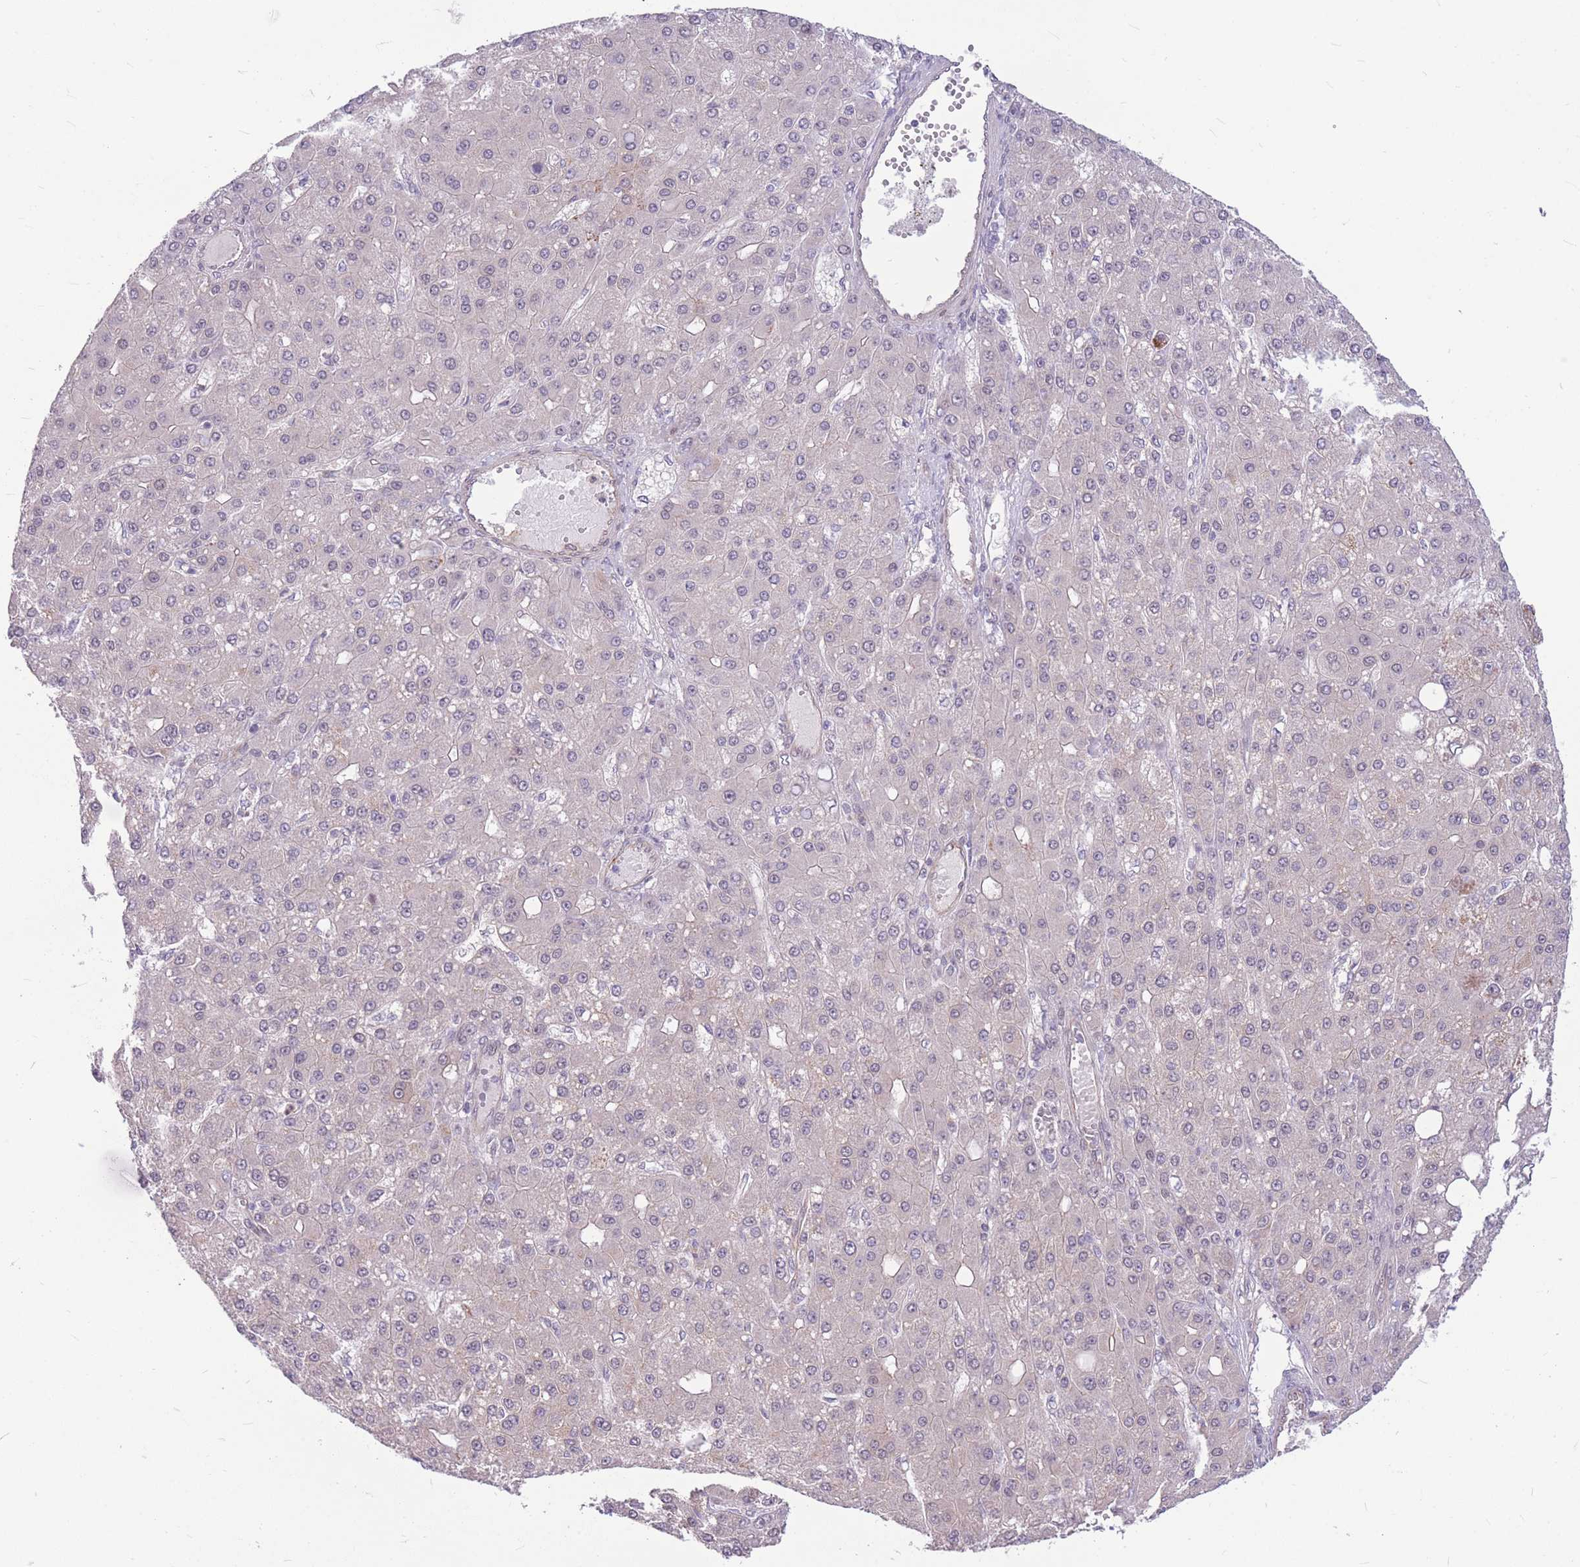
{"staining": {"intensity": "negative", "quantity": "none", "location": "none"}, "tissue": "liver cancer", "cell_type": "Tumor cells", "image_type": "cancer", "snomed": [{"axis": "morphology", "description": "Carcinoma, Hepatocellular, NOS"}, {"axis": "topography", "description": "Liver"}], "caption": "IHC of human hepatocellular carcinoma (liver) demonstrates no staining in tumor cells.", "gene": "TCF20", "patient": {"sex": "male", "age": 67}}